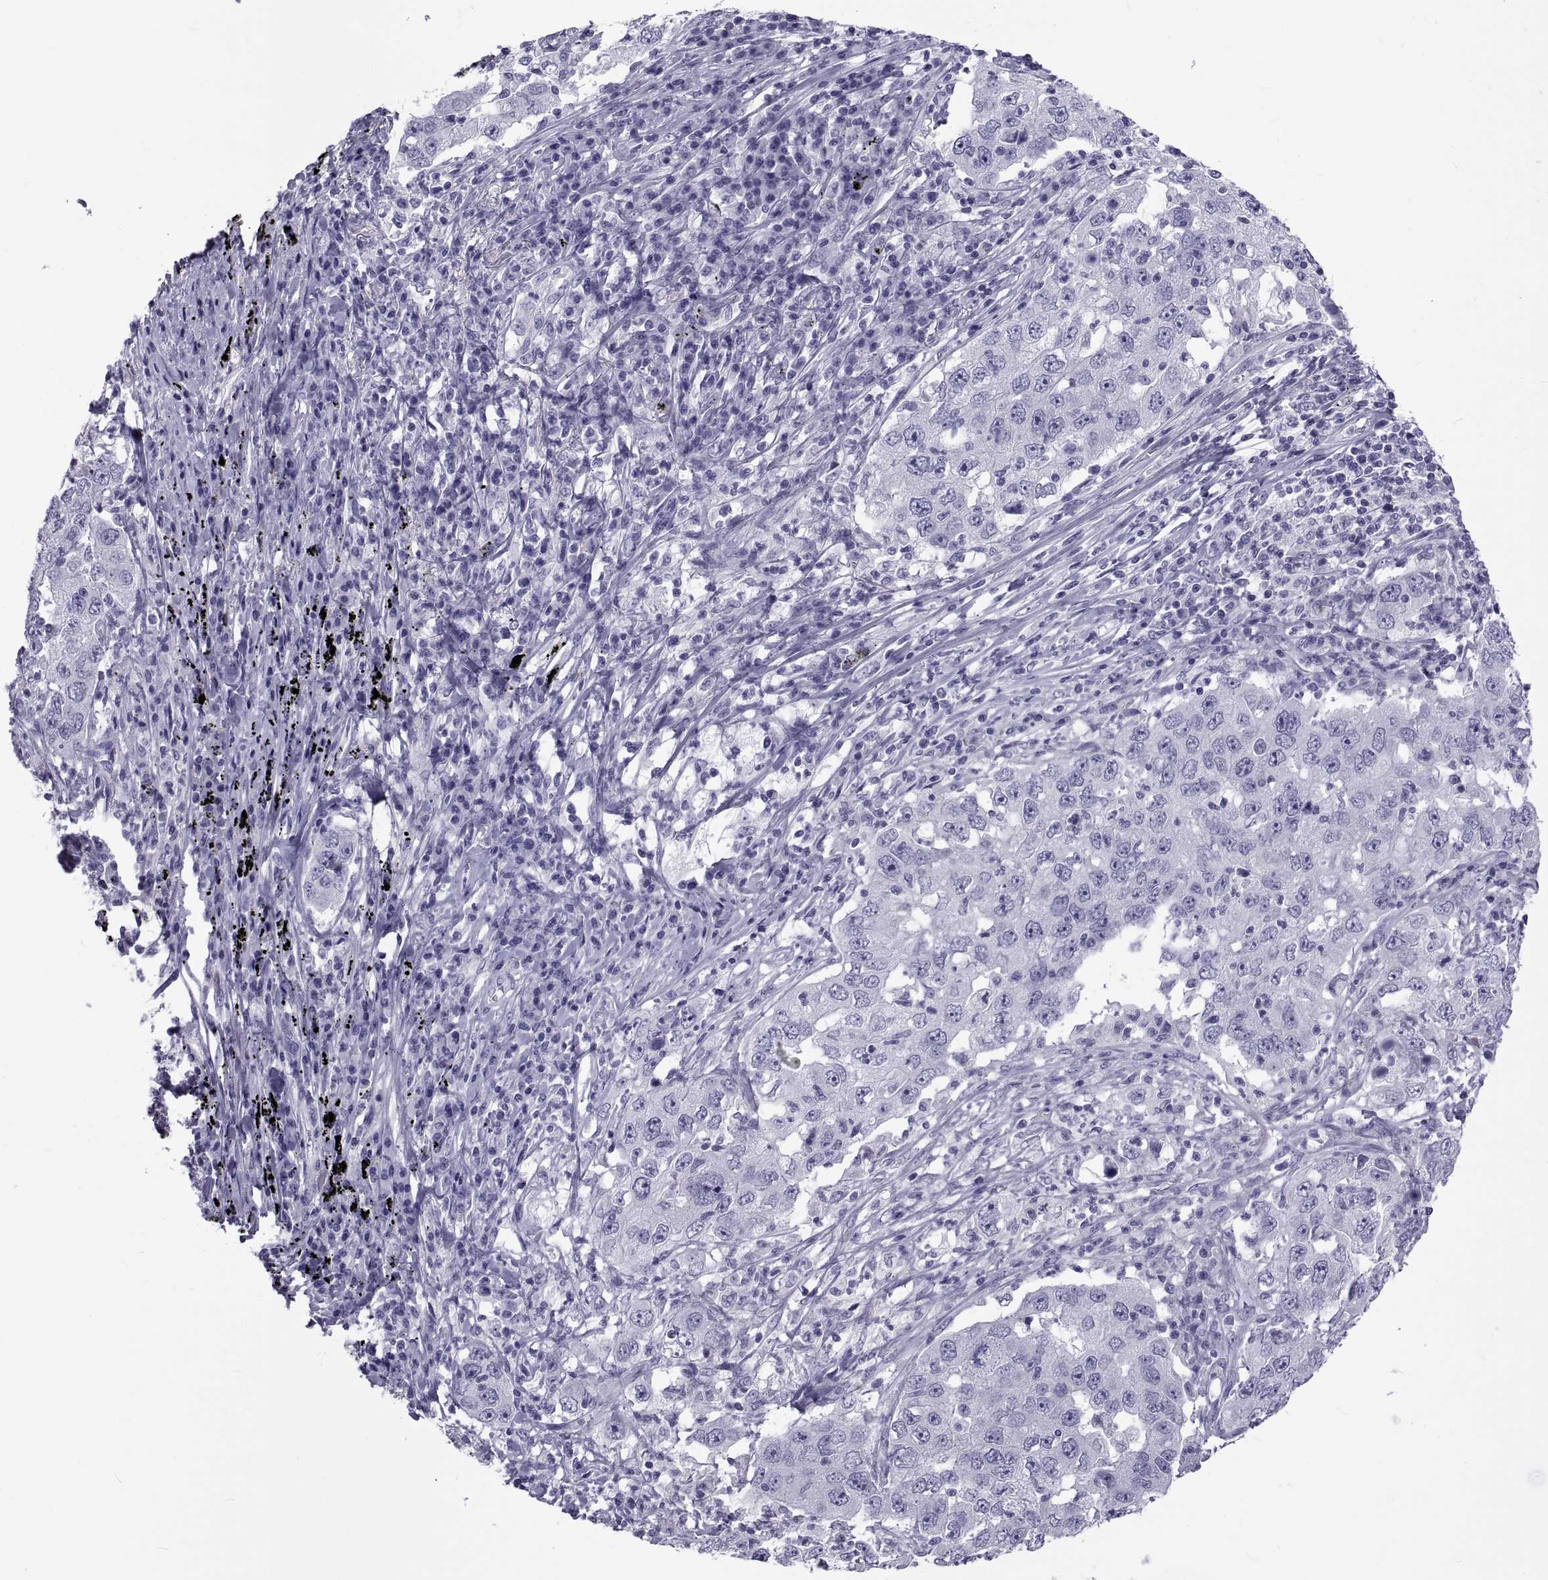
{"staining": {"intensity": "negative", "quantity": "none", "location": "none"}, "tissue": "lung cancer", "cell_type": "Tumor cells", "image_type": "cancer", "snomed": [{"axis": "morphology", "description": "Adenocarcinoma, NOS"}, {"axis": "topography", "description": "Lung"}], "caption": "Protein analysis of lung adenocarcinoma displays no significant staining in tumor cells. Nuclei are stained in blue.", "gene": "NPTX2", "patient": {"sex": "male", "age": 73}}